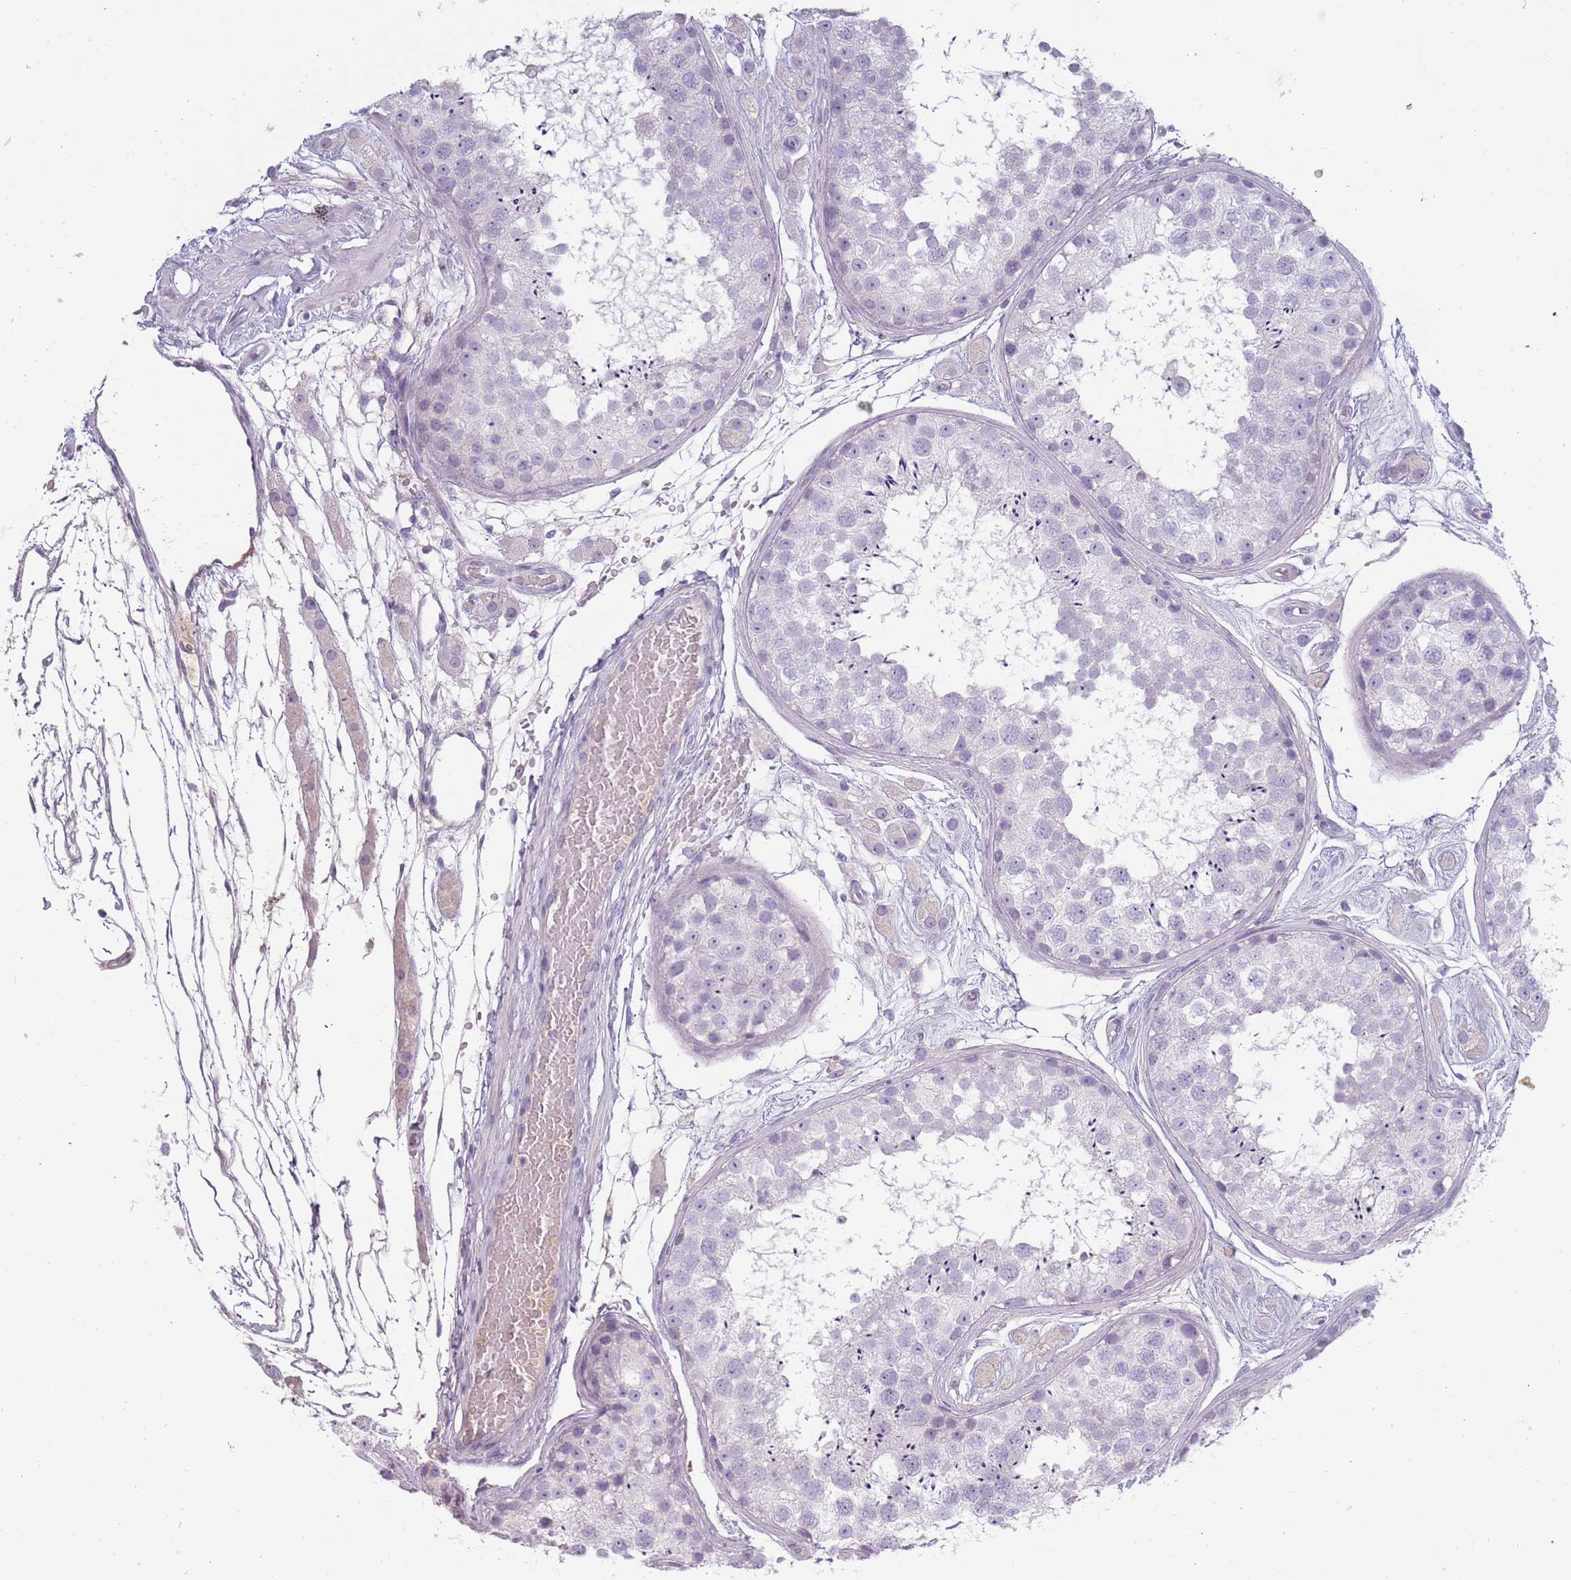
{"staining": {"intensity": "negative", "quantity": "none", "location": "none"}, "tissue": "testis", "cell_type": "Cells in seminiferous ducts", "image_type": "normal", "snomed": [{"axis": "morphology", "description": "Normal tissue, NOS"}, {"axis": "topography", "description": "Testis"}], "caption": "This is an immunohistochemistry (IHC) image of unremarkable human testis. There is no staining in cells in seminiferous ducts.", "gene": "TNFRSF6B", "patient": {"sex": "male", "age": 25}}